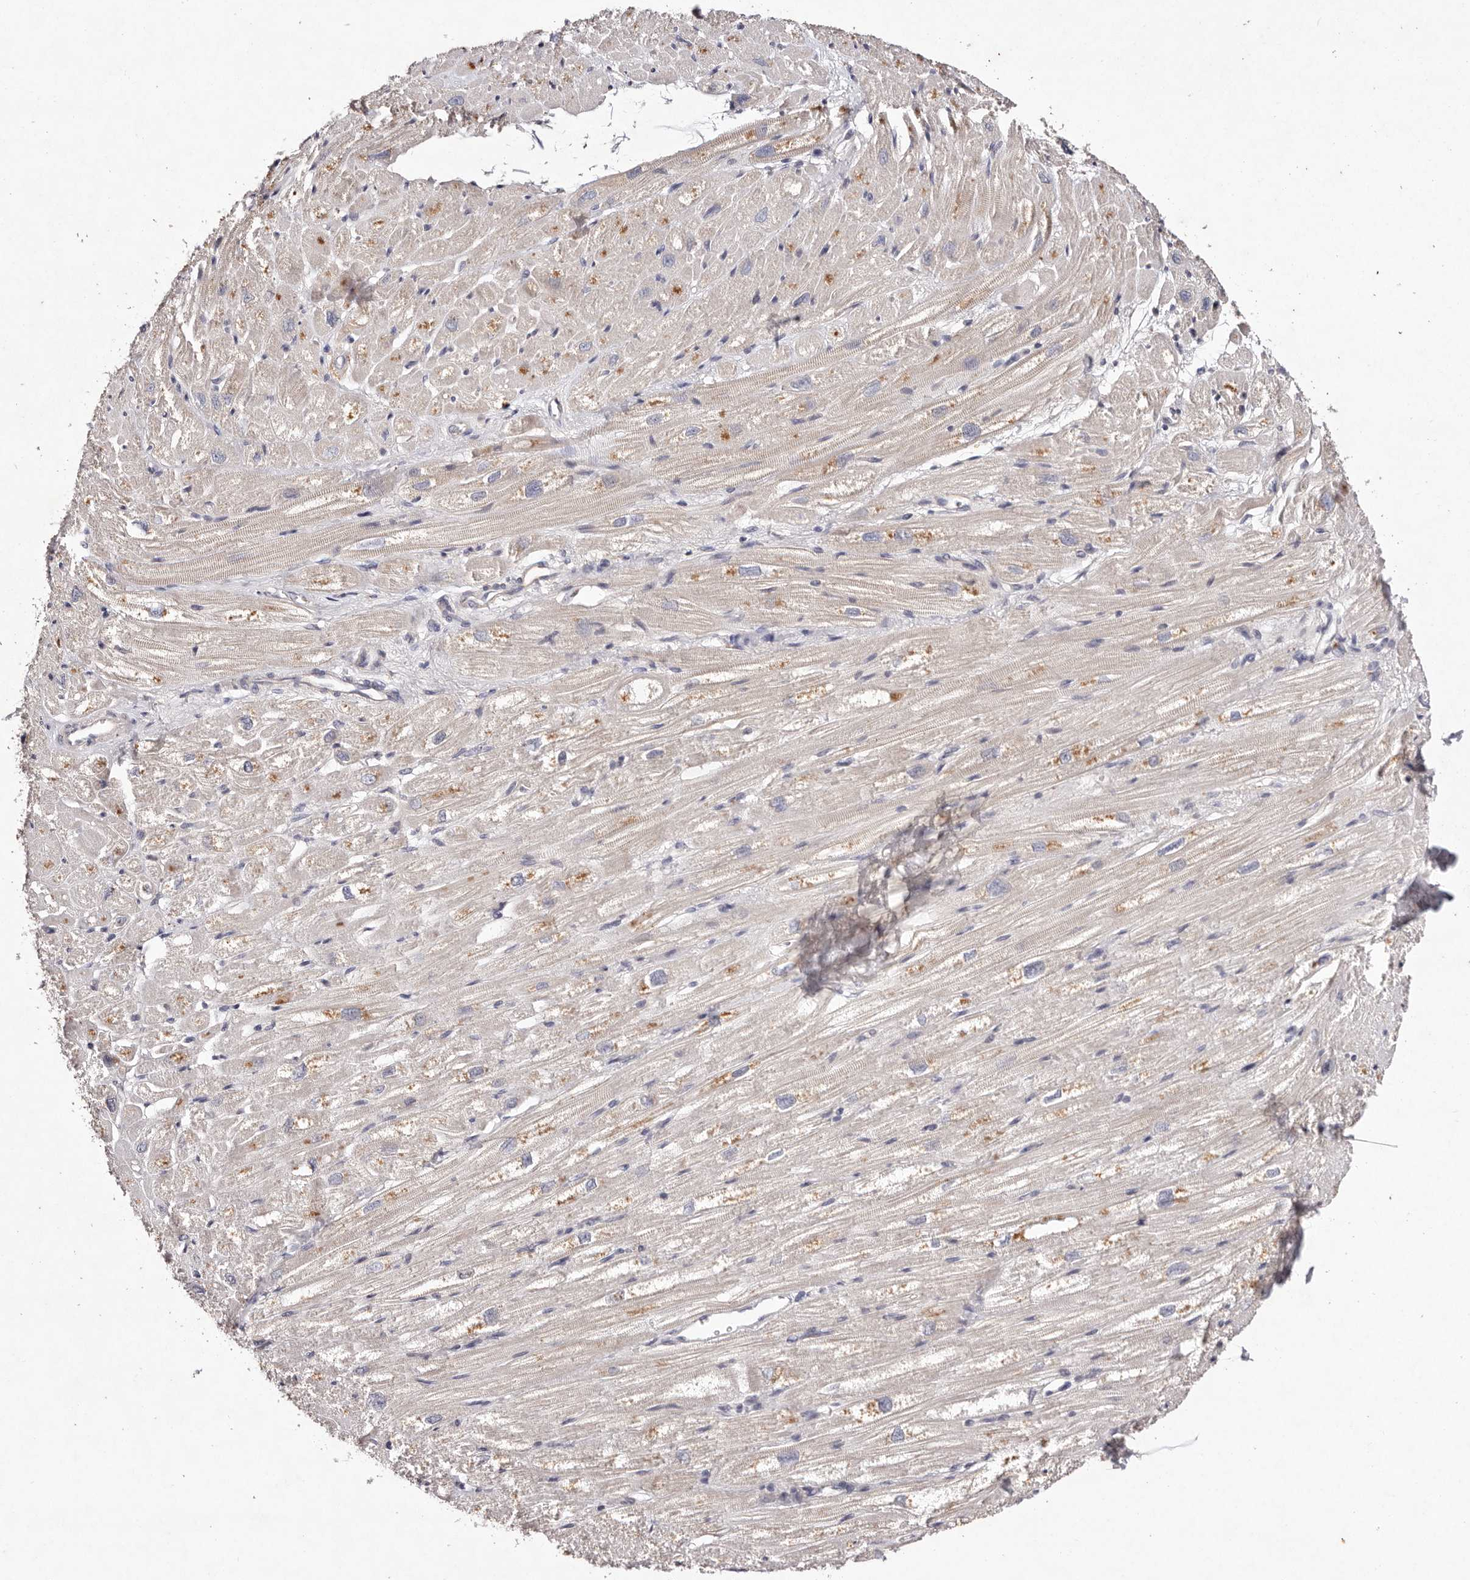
{"staining": {"intensity": "moderate", "quantity": "25%-75%", "location": "cytoplasmic/membranous"}, "tissue": "heart muscle", "cell_type": "Cardiomyocytes", "image_type": "normal", "snomed": [{"axis": "morphology", "description": "Normal tissue, NOS"}, {"axis": "topography", "description": "Heart"}], "caption": "A brown stain labels moderate cytoplasmic/membranous staining of a protein in cardiomyocytes of normal heart muscle. (DAB (3,3'-diaminobenzidine) IHC with brightfield microscopy, high magnification).", "gene": "TSC2", "patient": {"sex": "male", "age": 50}}